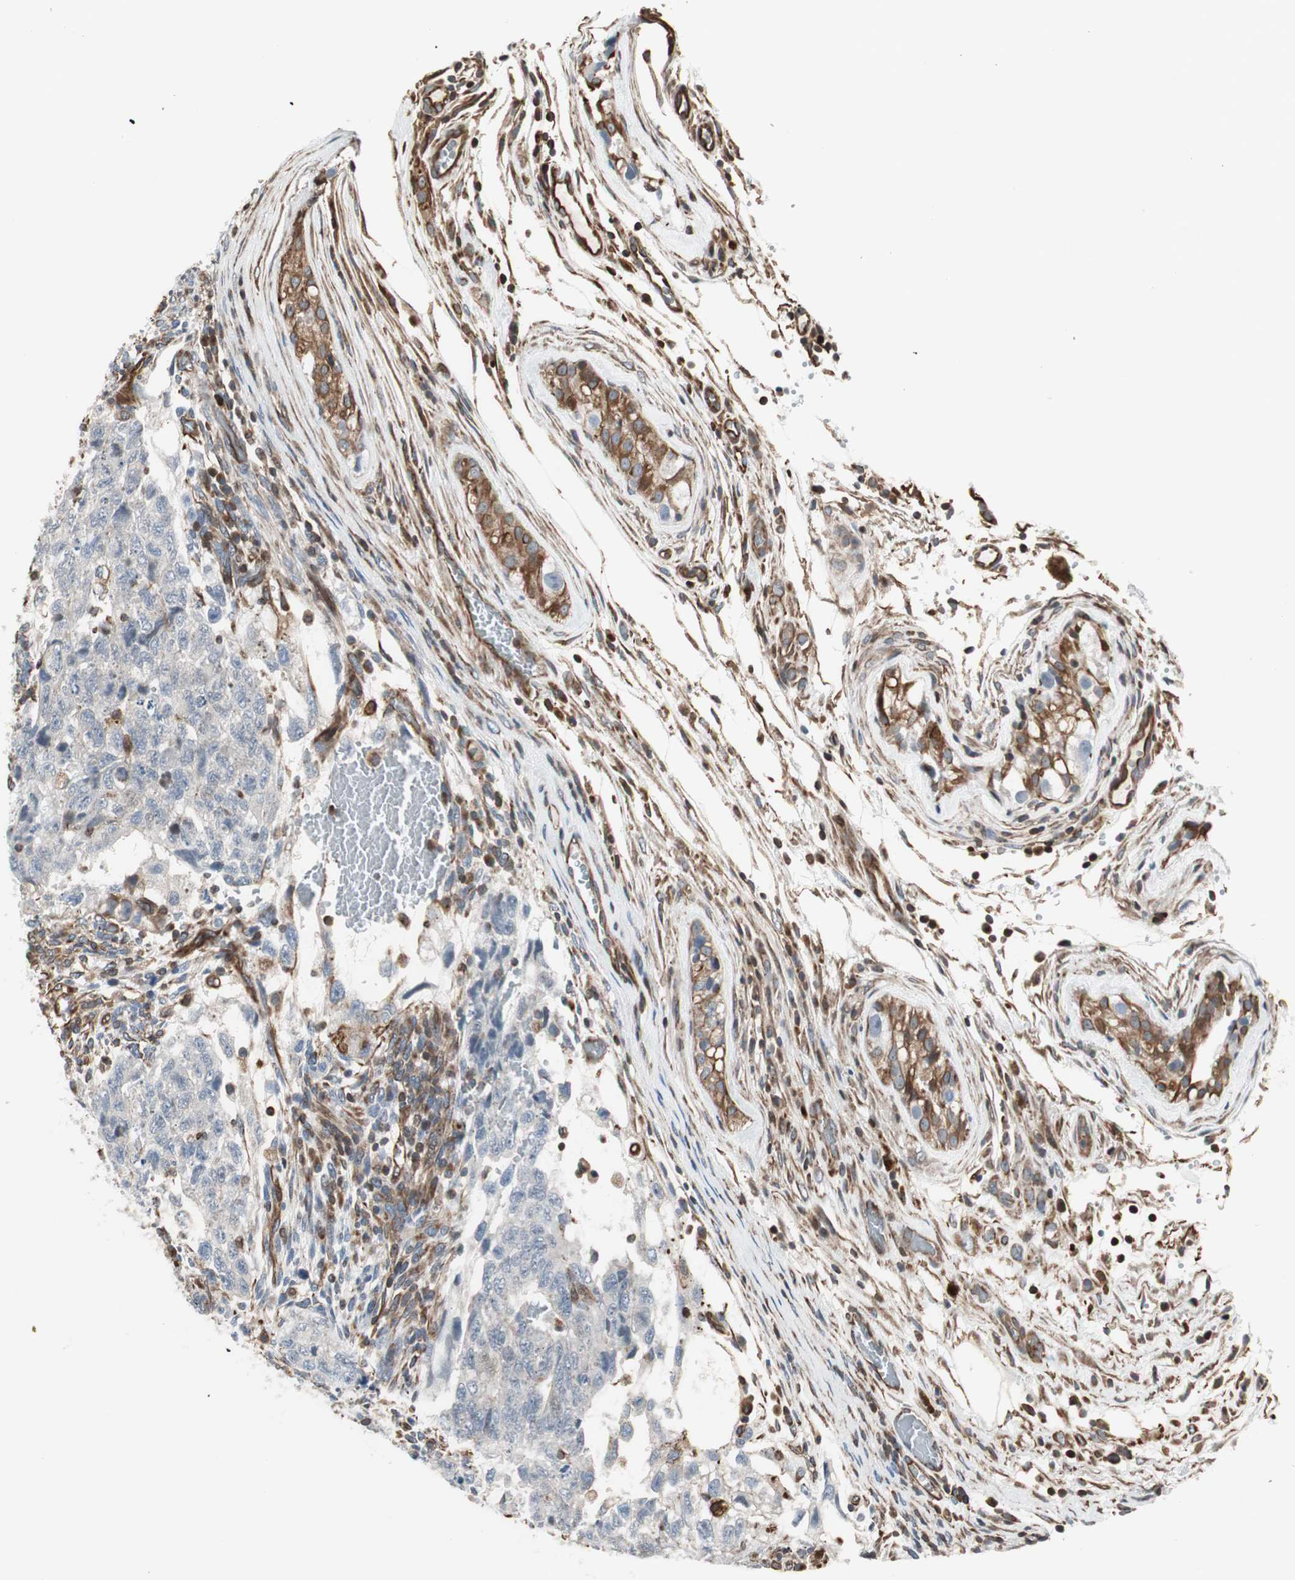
{"staining": {"intensity": "negative", "quantity": "none", "location": "none"}, "tissue": "testis cancer", "cell_type": "Tumor cells", "image_type": "cancer", "snomed": [{"axis": "morphology", "description": "Normal tissue, NOS"}, {"axis": "morphology", "description": "Carcinoma, Embryonal, NOS"}, {"axis": "topography", "description": "Testis"}], "caption": "Tumor cells are negative for protein expression in human testis cancer.", "gene": "MAD2L2", "patient": {"sex": "male", "age": 36}}